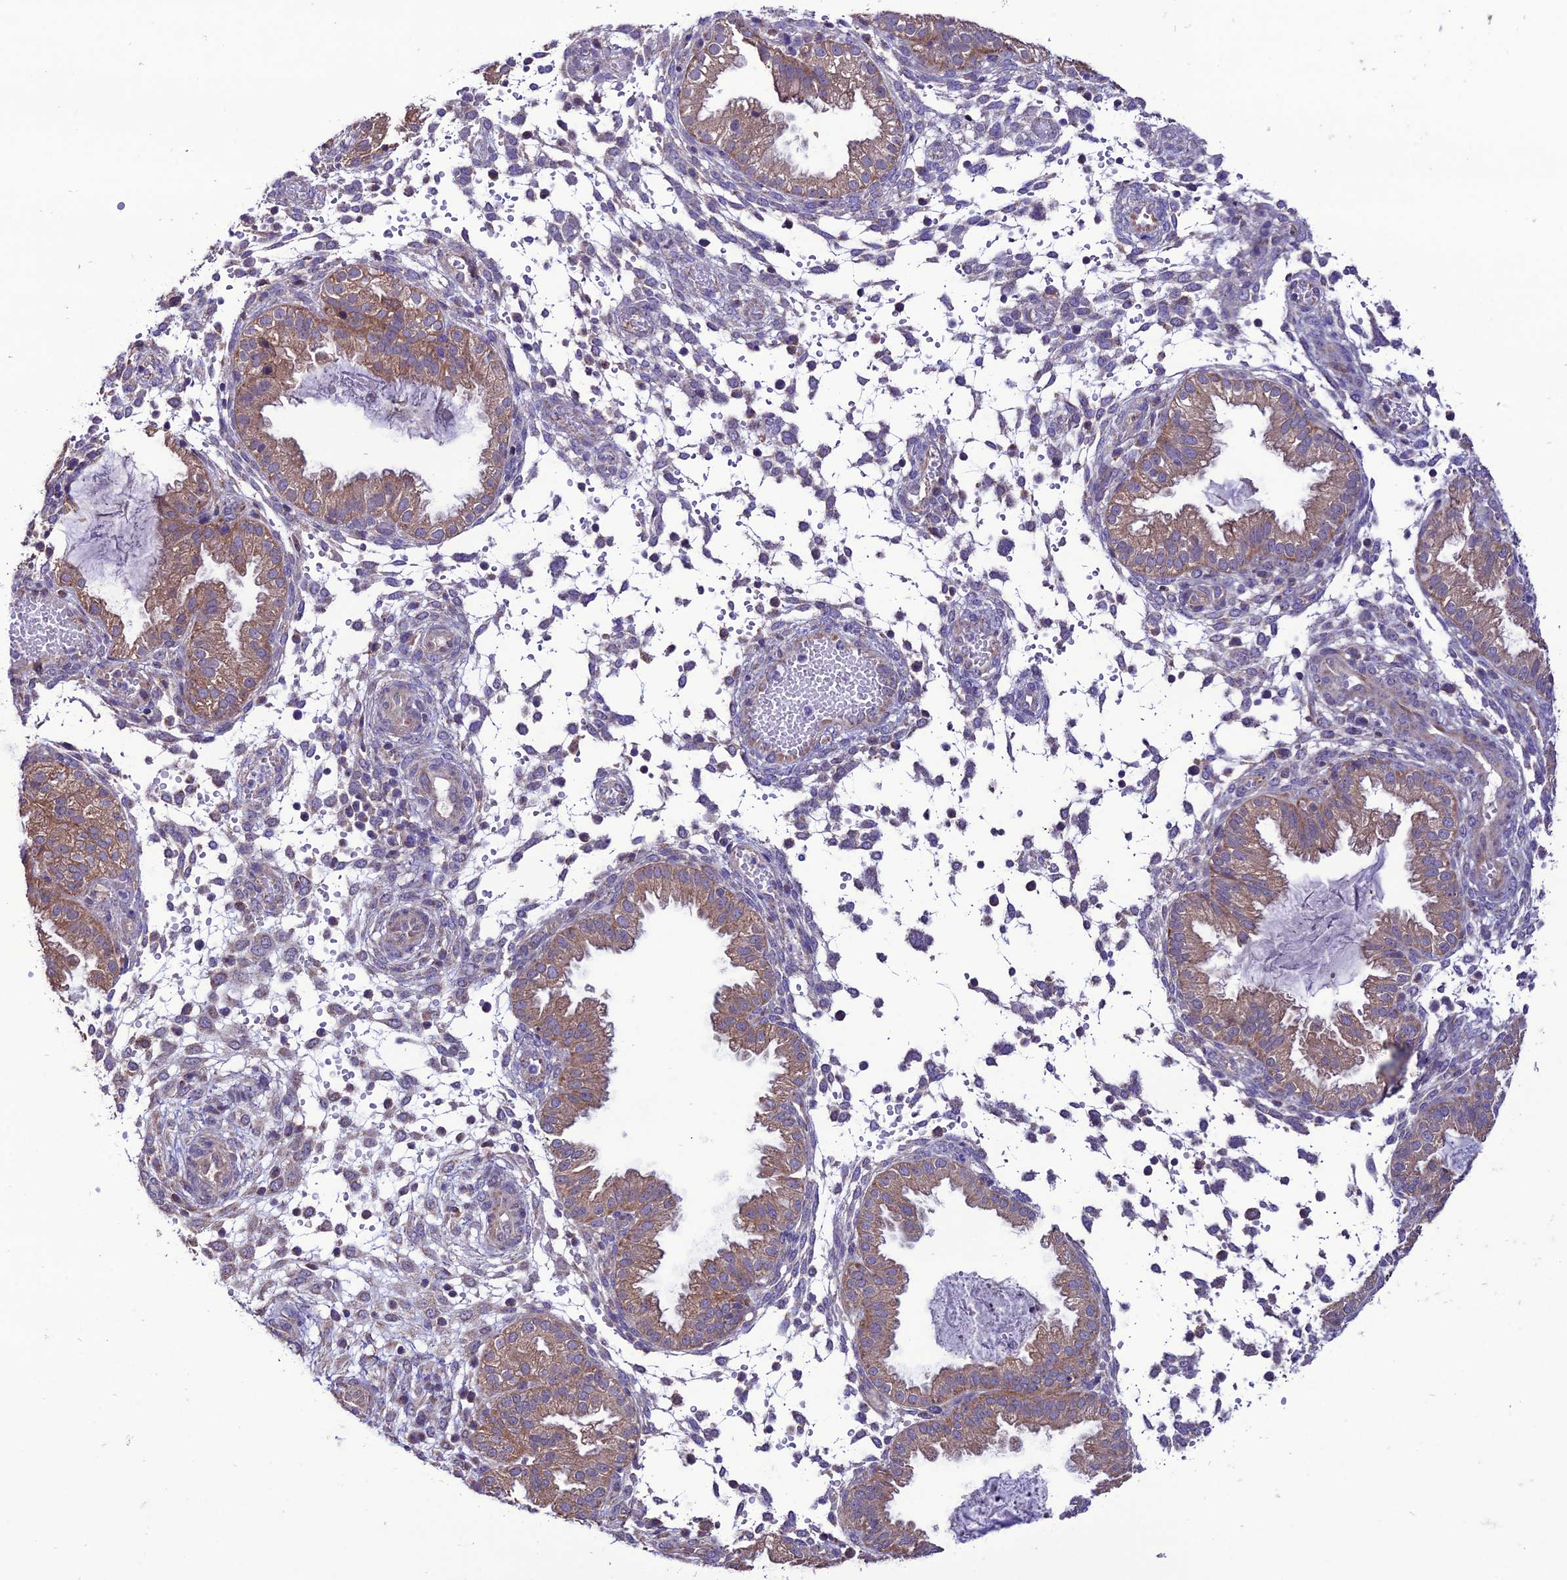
{"staining": {"intensity": "negative", "quantity": "none", "location": "none"}, "tissue": "endometrium", "cell_type": "Cells in endometrial stroma", "image_type": "normal", "snomed": [{"axis": "morphology", "description": "Normal tissue, NOS"}, {"axis": "topography", "description": "Endometrium"}], "caption": "Immunohistochemical staining of unremarkable human endometrium shows no significant expression in cells in endometrial stroma. (Brightfield microscopy of DAB IHC at high magnification).", "gene": "HOGA1", "patient": {"sex": "female", "age": 33}}